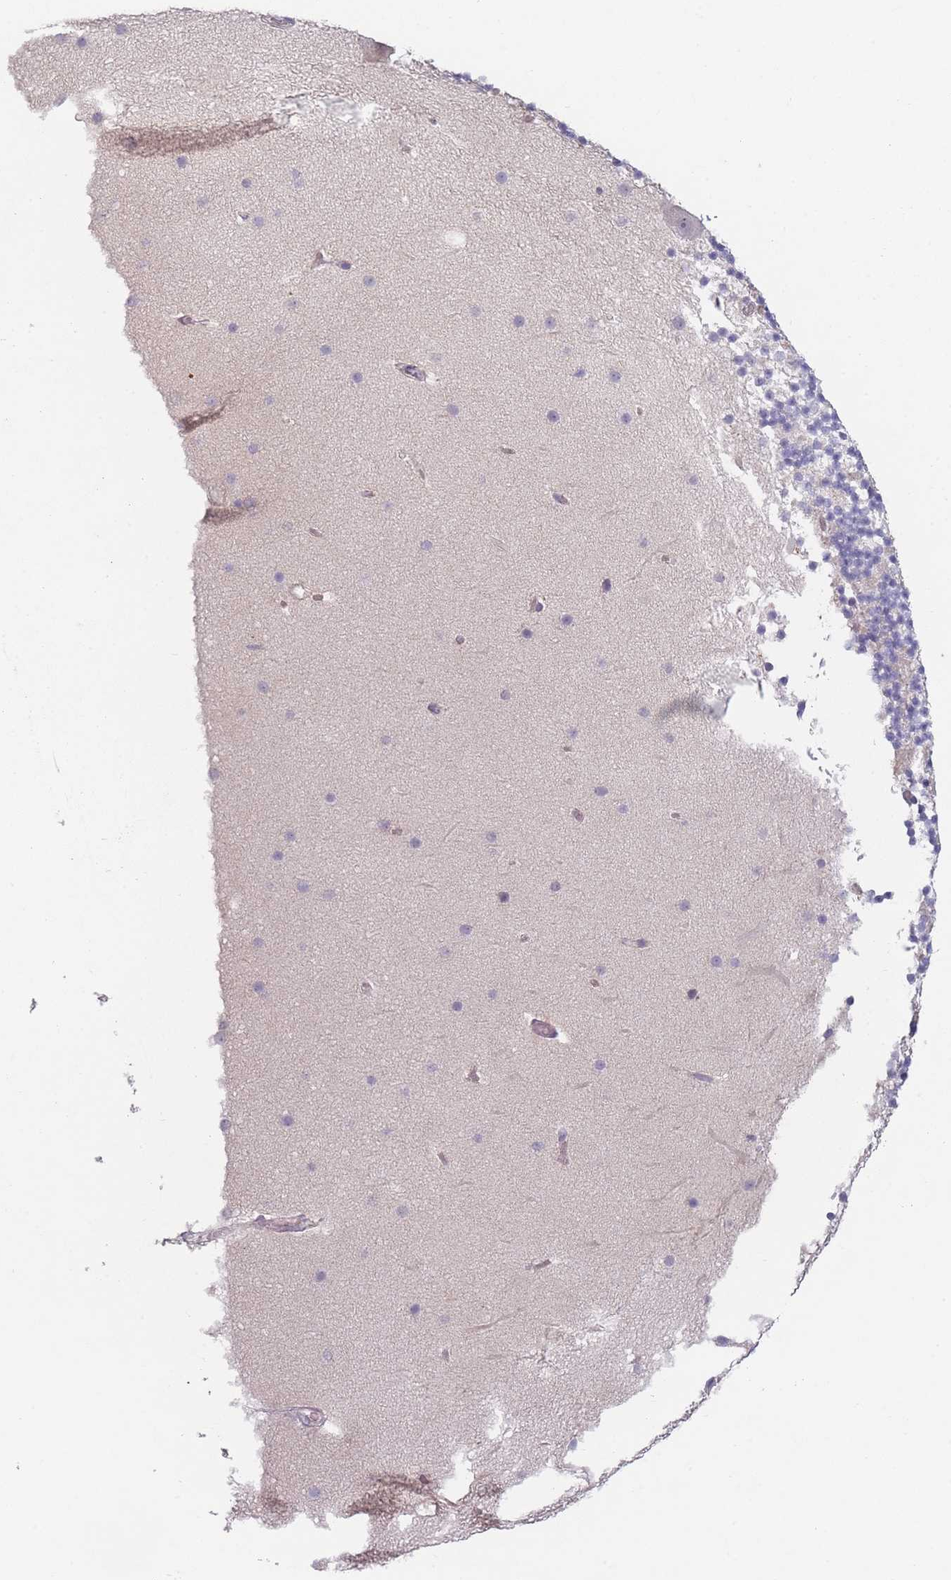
{"staining": {"intensity": "negative", "quantity": "none", "location": "none"}, "tissue": "cerebellum", "cell_type": "Cells in granular layer", "image_type": "normal", "snomed": [{"axis": "morphology", "description": "Normal tissue, NOS"}, {"axis": "topography", "description": "Cerebellum"}], "caption": "Cells in granular layer show no significant staining in normal cerebellum.", "gene": "RASL10B", "patient": {"sex": "male", "age": 57}}